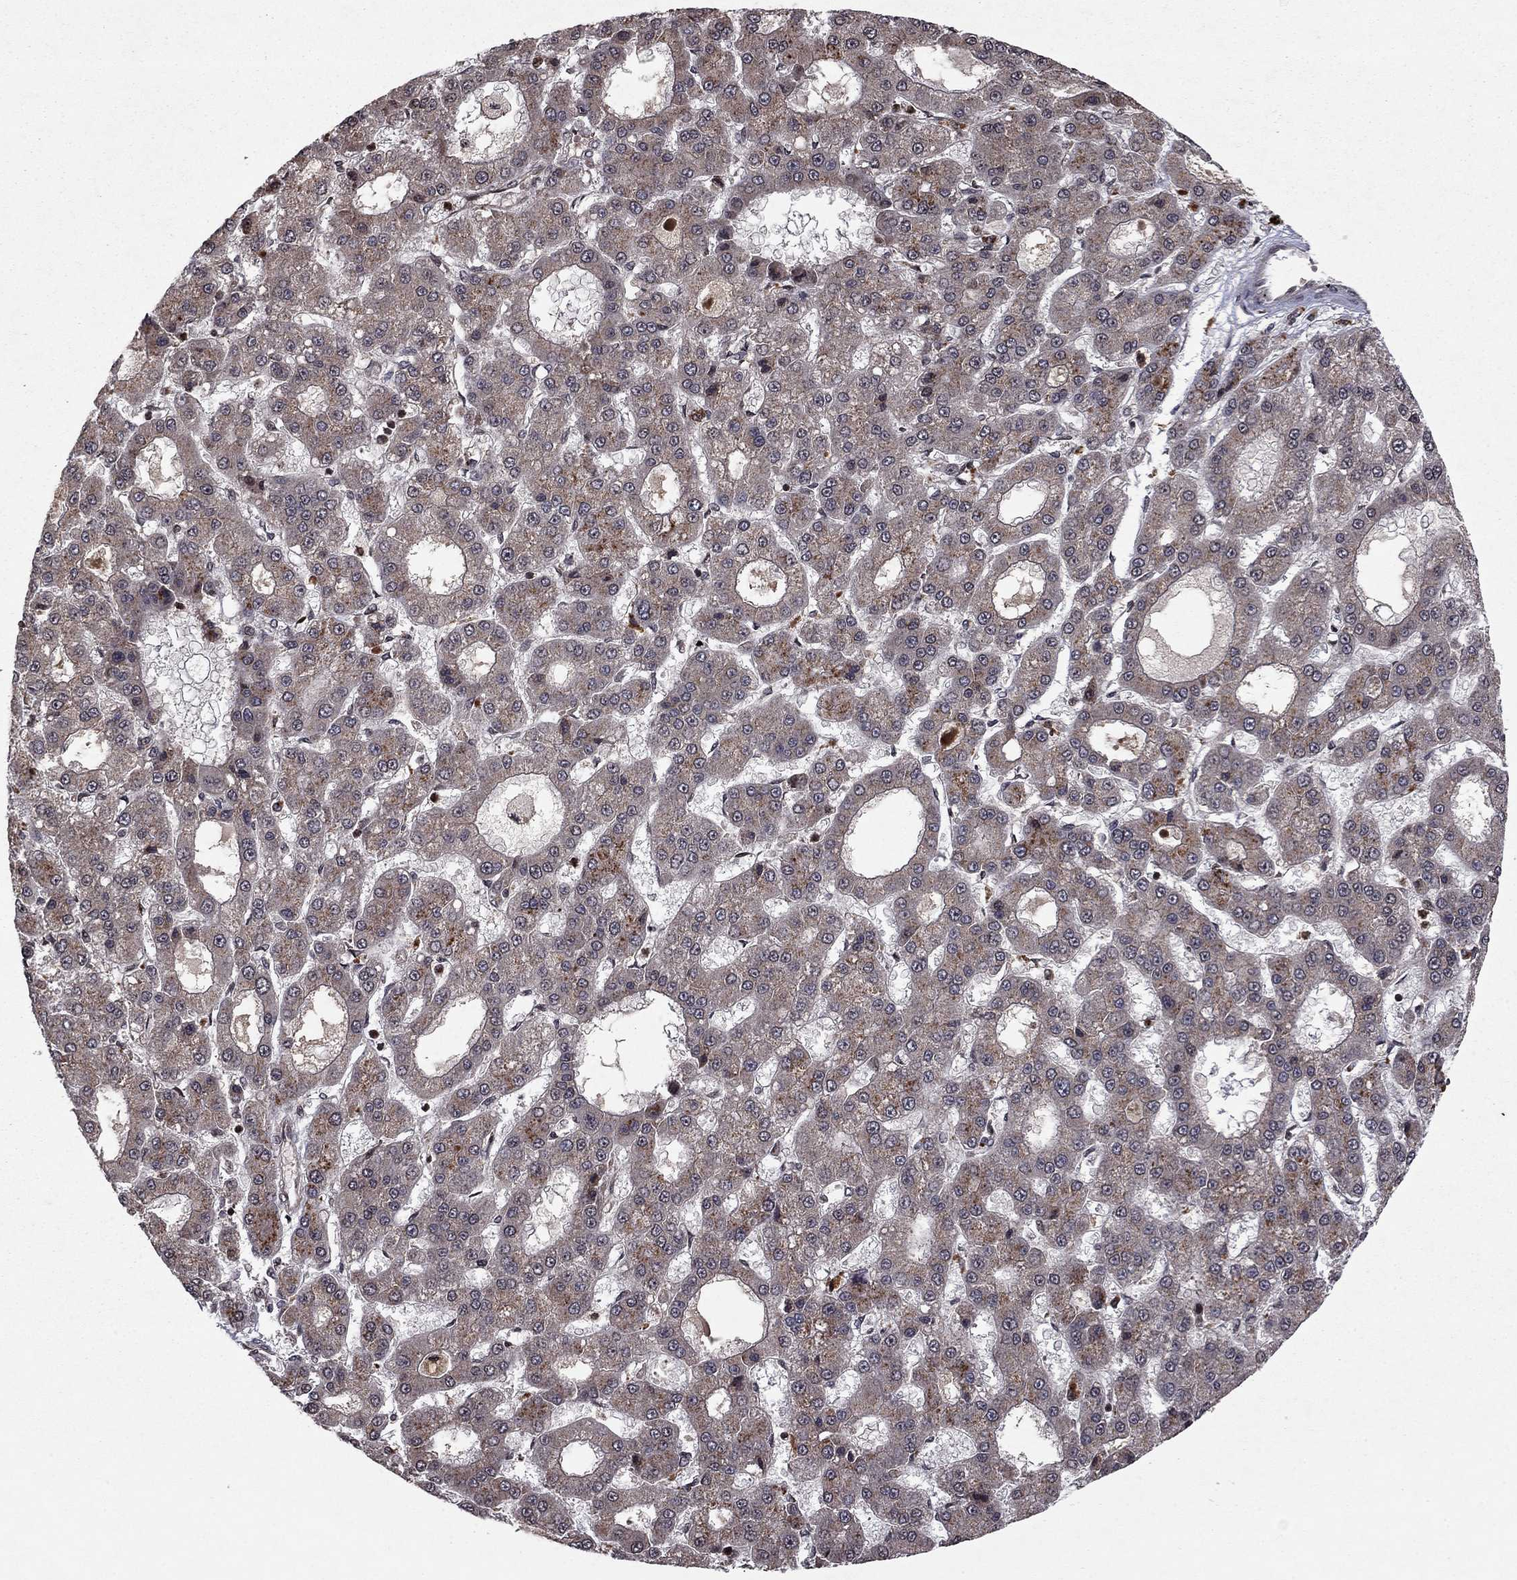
{"staining": {"intensity": "moderate", "quantity": "<25%", "location": "cytoplasmic/membranous"}, "tissue": "liver cancer", "cell_type": "Tumor cells", "image_type": "cancer", "snomed": [{"axis": "morphology", "description": "Carcinoma, Hepatocellular, NOS"}, {"axis": "topography", "description": "Liver"}], "caption": "Human hepatocellular carcinoma (liver) stained with a protein marker shows moderate staining in tumor cells.", "gene": "SORBS1", "patient": {"sex": "male", "age": 70}}